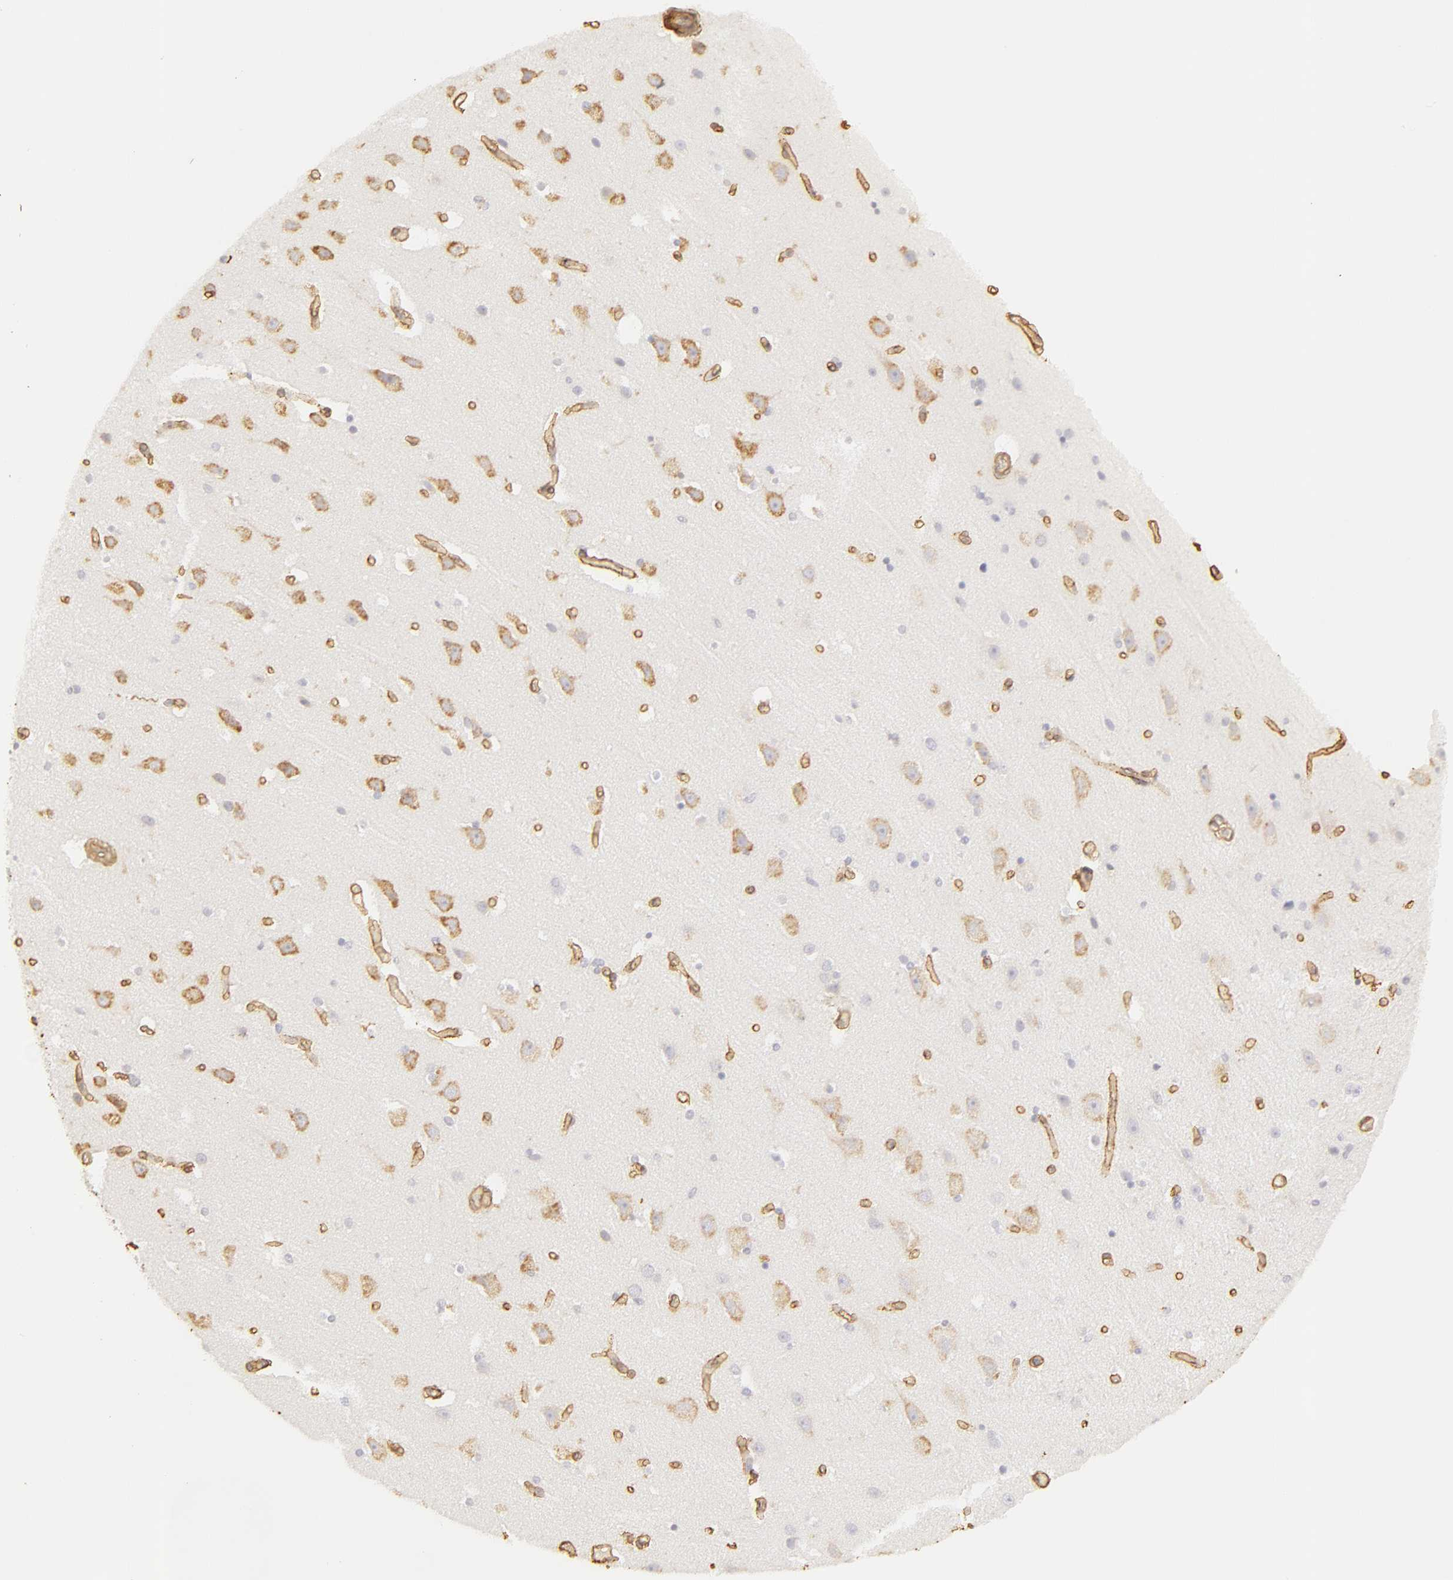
{"staining": {"intensity": "negative", "quantity": "none", "location": "none"}, "tissue": "caudate", "cell_type": "Glial cells", "image_type": "normal", "snomed": [{"axis": "morphology", "description": "Normal tissue, NOS"}, {"axis": "topography", "description": "Lateral ventricle wall"}], "caption": "High power microscopy image of an IHC micrograph of unremarkable caudate, revealing no significant expression in glial cells.", "gene": "COL4A1", "patient": {"sex": "female", "age": 54}}